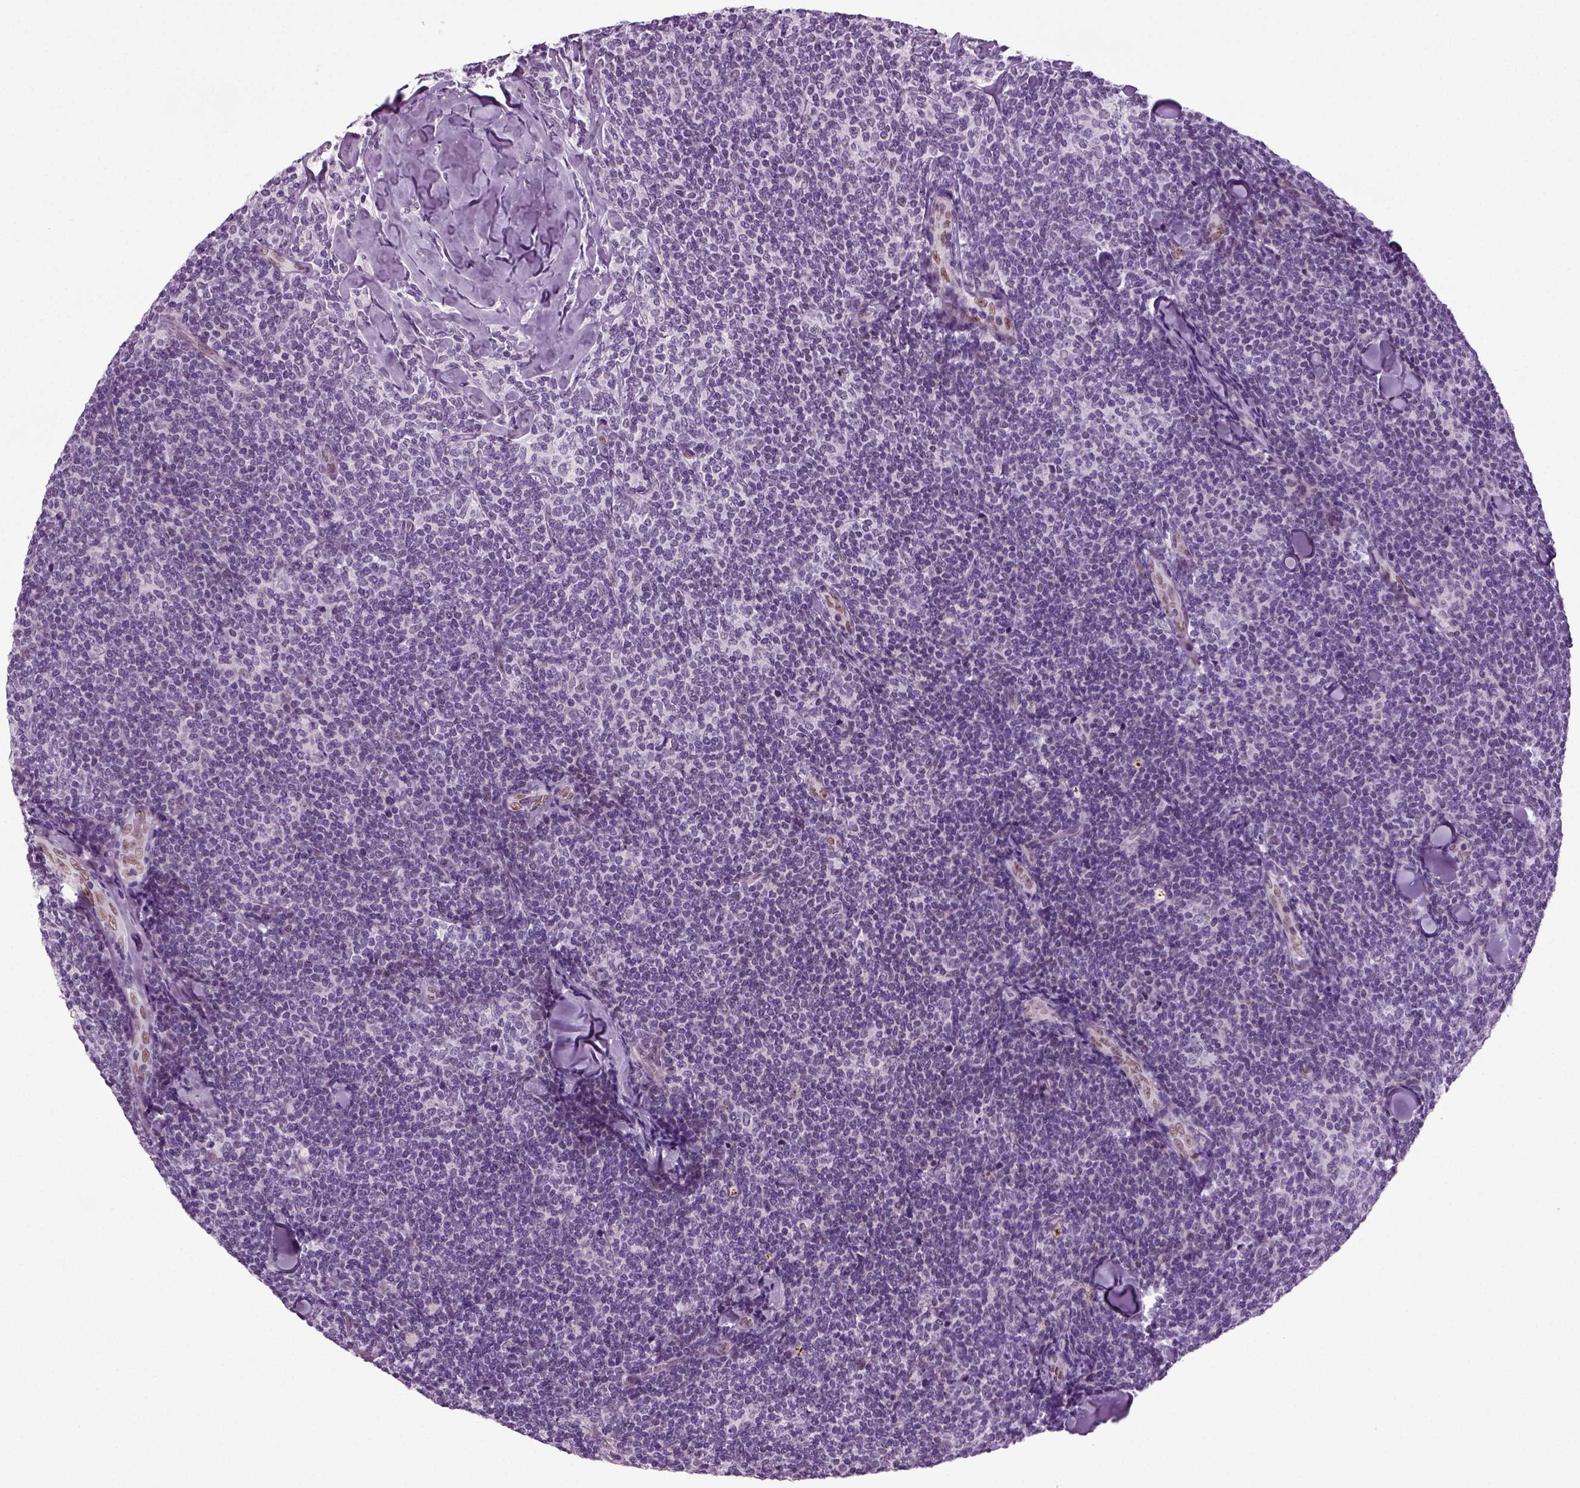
{"staining": {"intensity": "negative", "quantity": "none", "location": "none"}, "tissue": "lymphoma", "cell_type": "Tumor cells", "image_type": "cancer", "snomed": [{"axis": "morphology", "description": "Malignant lymphoma, non-Hodgkin's type, Low grade"}, {"axis": "topography", "description": "Lymph node"}], "caption": "Low-grade malignant lymphoma, non-Hodgkin's type stained for a protein using immunohistochemistry (IHC) demonstrates no expression tumor cells.", "gene": "RFX3", "patient": {"sex": "female", "age": 56}}